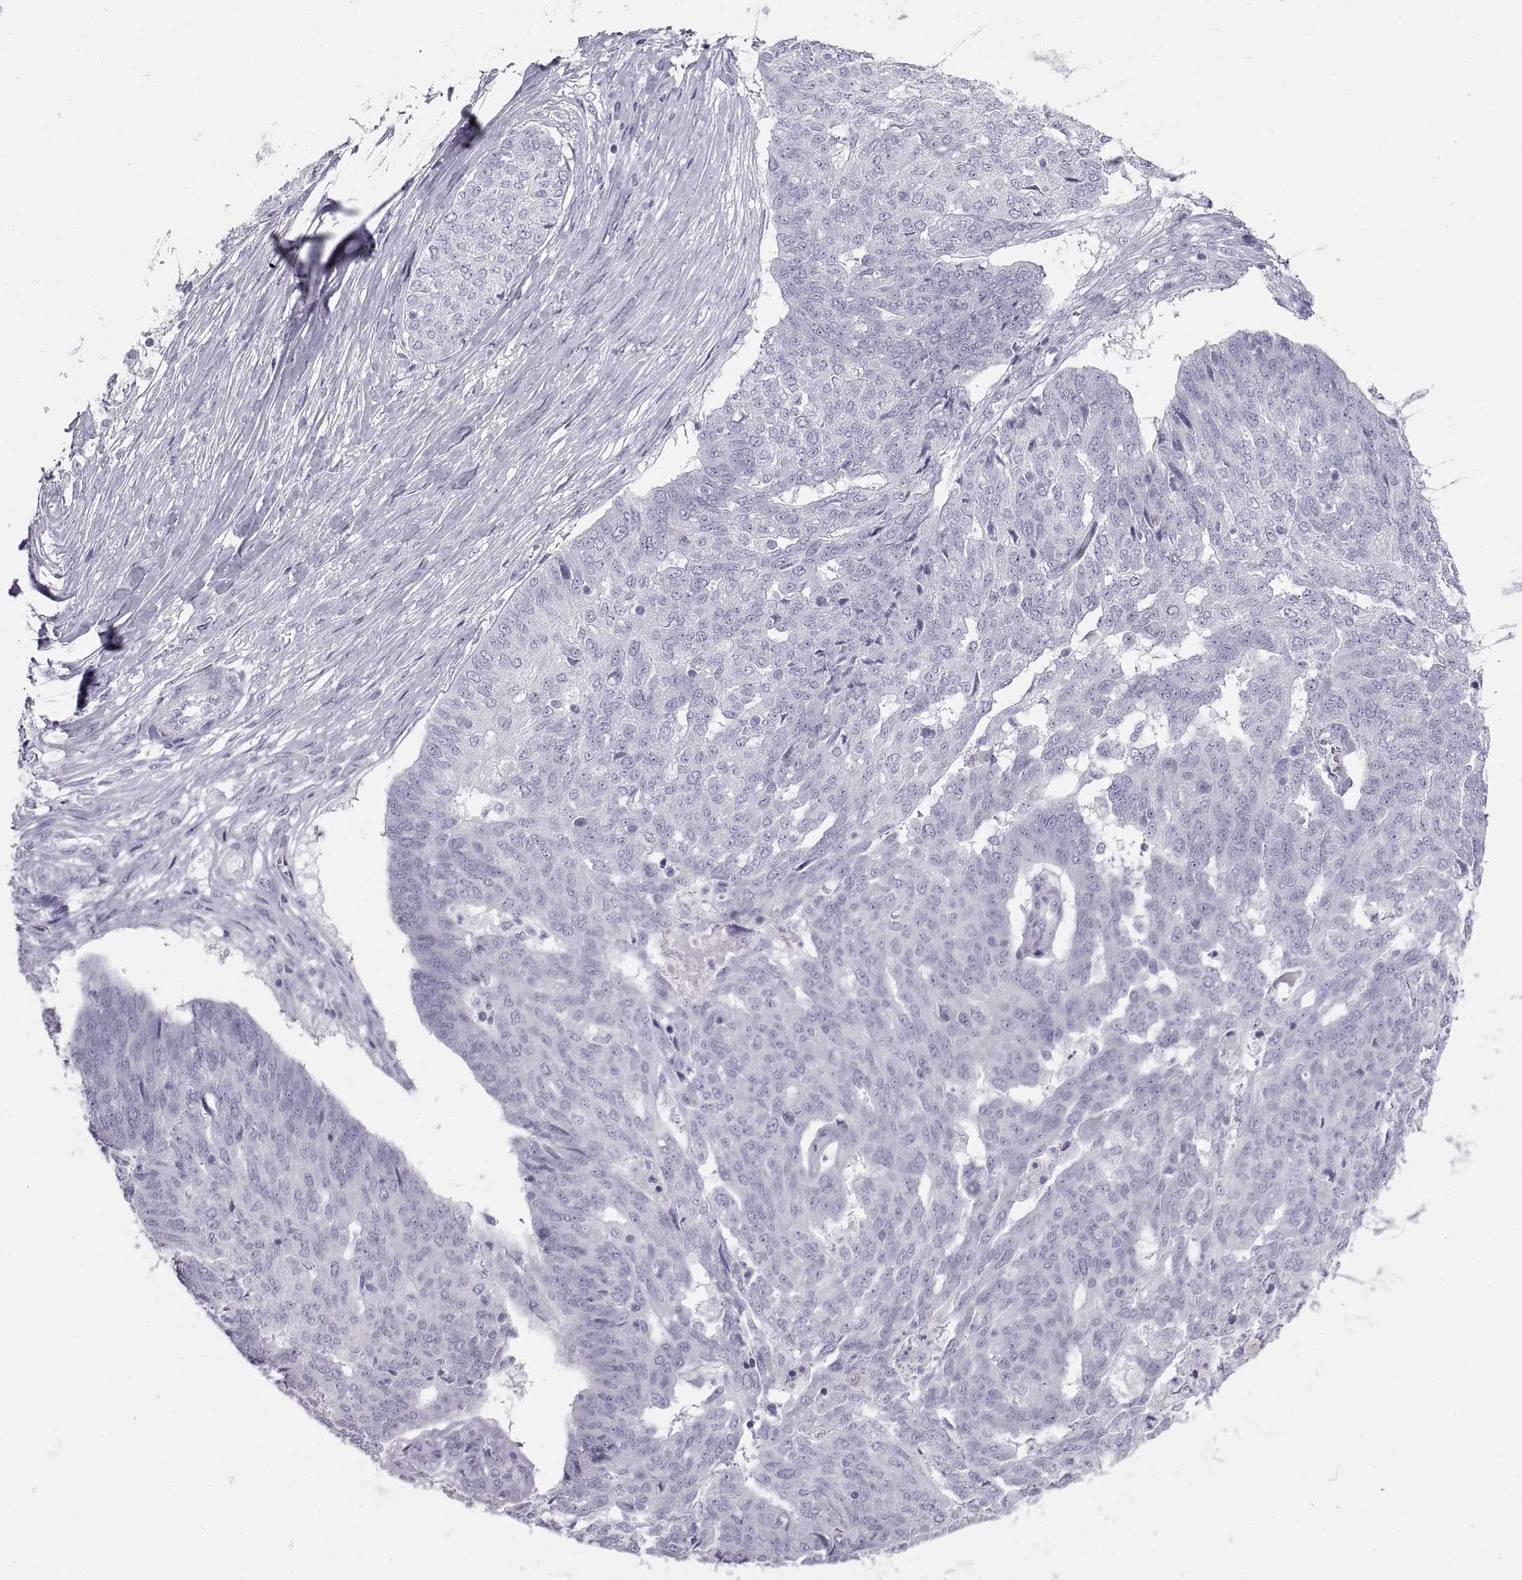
{"staining": {"intensity": "negative", "quantity": "none", "location": "none"}, "tissue": "ovarian cancer", "cell_type": "Tumor cells", "image_type": "cancer", "snomed": [{"axis": "morphology", "description": "Cystadenocarcinoma, serous, NOS"}, {"axis": "topography", "description": "Ovary"}], "caption": "A micrograph of ovarian cancer stained for a protein demonstrates no brown staining in tumor cells. (DAB immunohistochemistry visualized using brightfield microscopy, high magnification).", "gene": "RLBP1", "patient": {"sex": "female", "age": 67}}